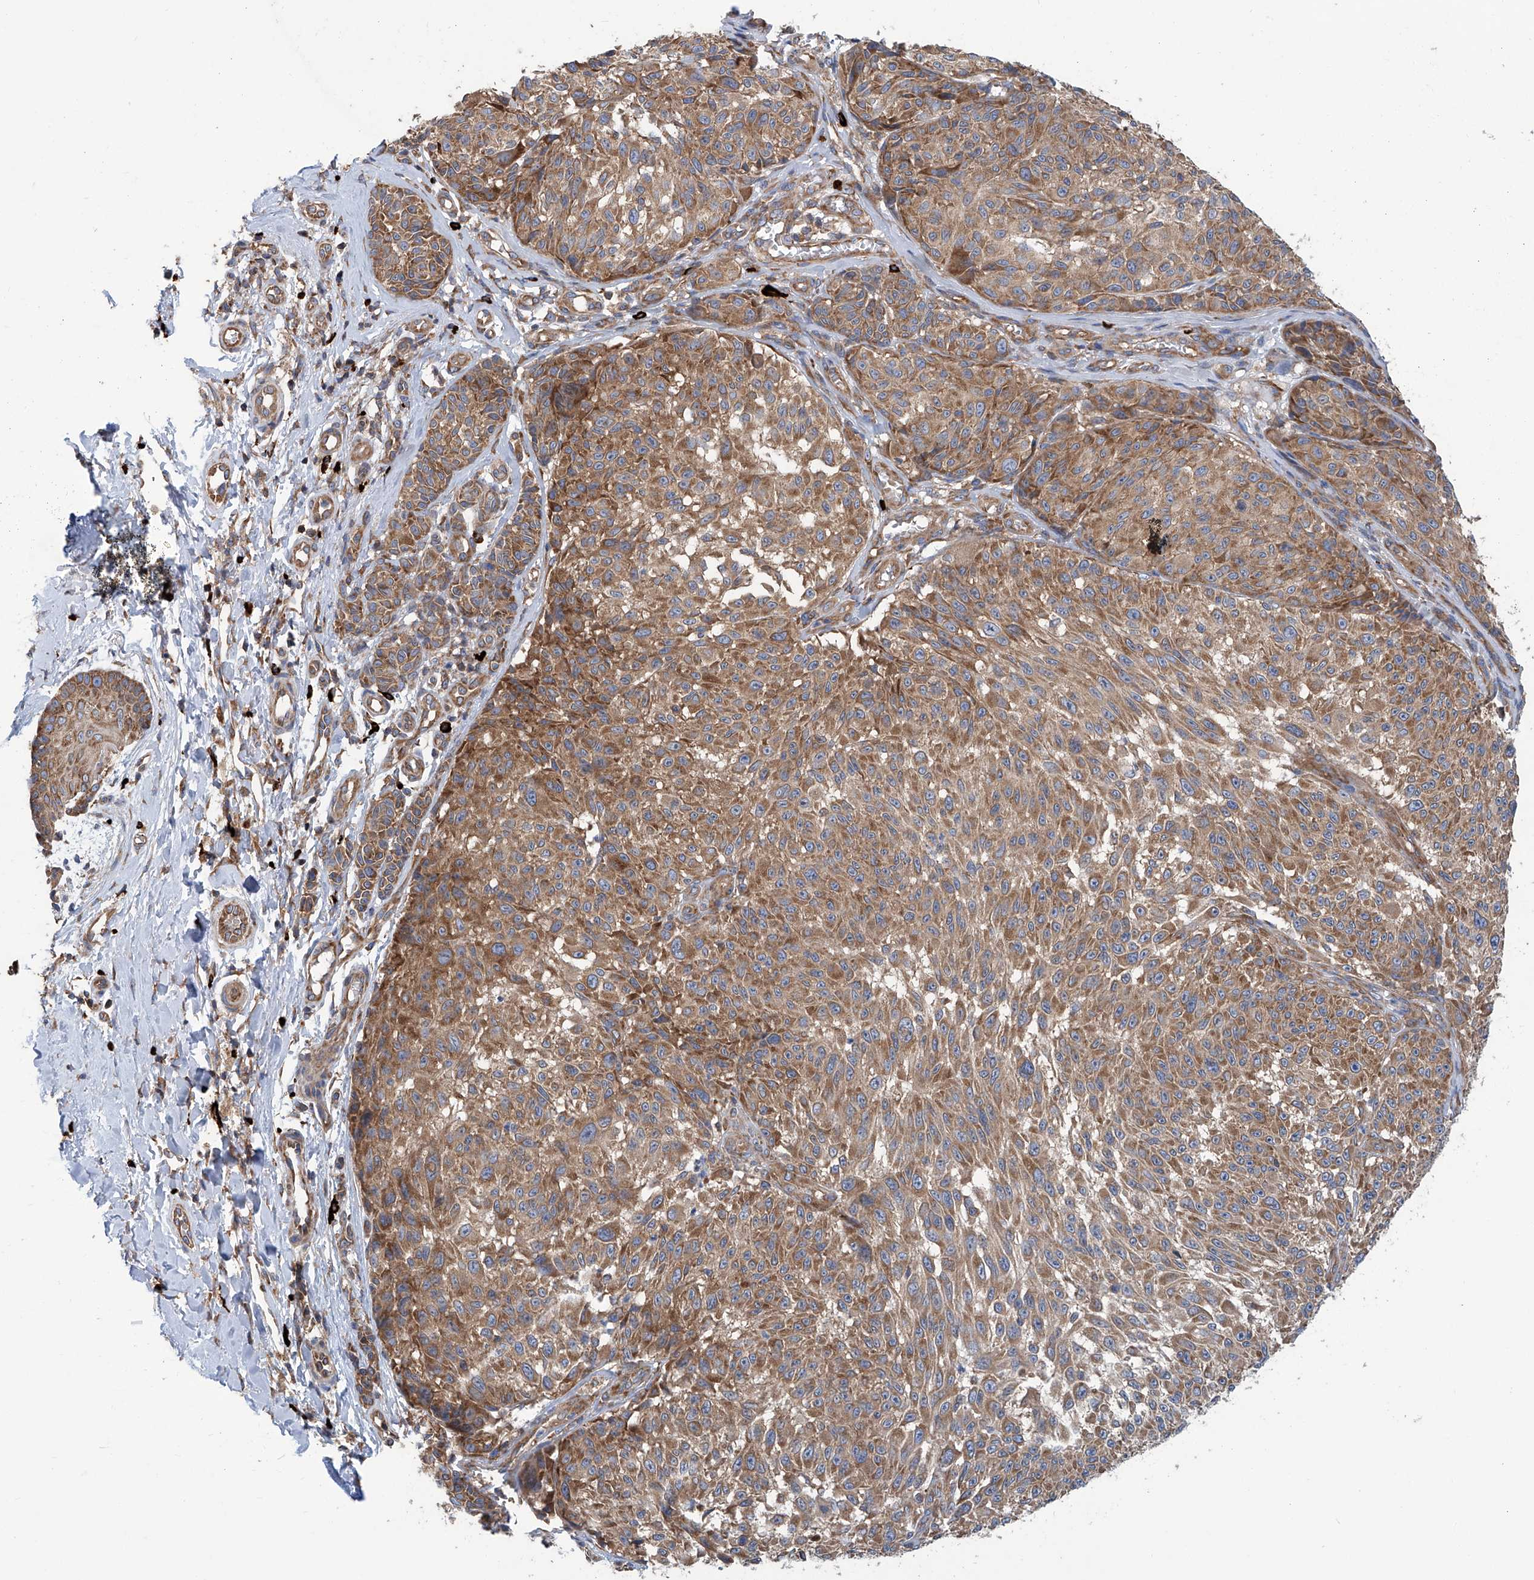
{"staining": {"intensity": "moderate", "quantity": ">75%", "location": "cytoplasmic/membranous"}, "tissue": "melanoma", "cell_type": "Tumor cells", "image_type": "cancer", "snomed": [{"axis": "morphology", "description": "Malignant melanoma, NOS"}, {"axis": "topography", "description": "Skin"}], "caption": "High-magnification brightfield microscopy of melanoma stained with DAB (3,3'-diaminobenzidine) (brown) and counterstained with hematoxylin (blue). tumor cells exhibit moderate cytoplasmic/membranous expression is appreciated in about>75% of cells.", "gene": "SENP2", "patient": {"sex": "male", "age": 83}}